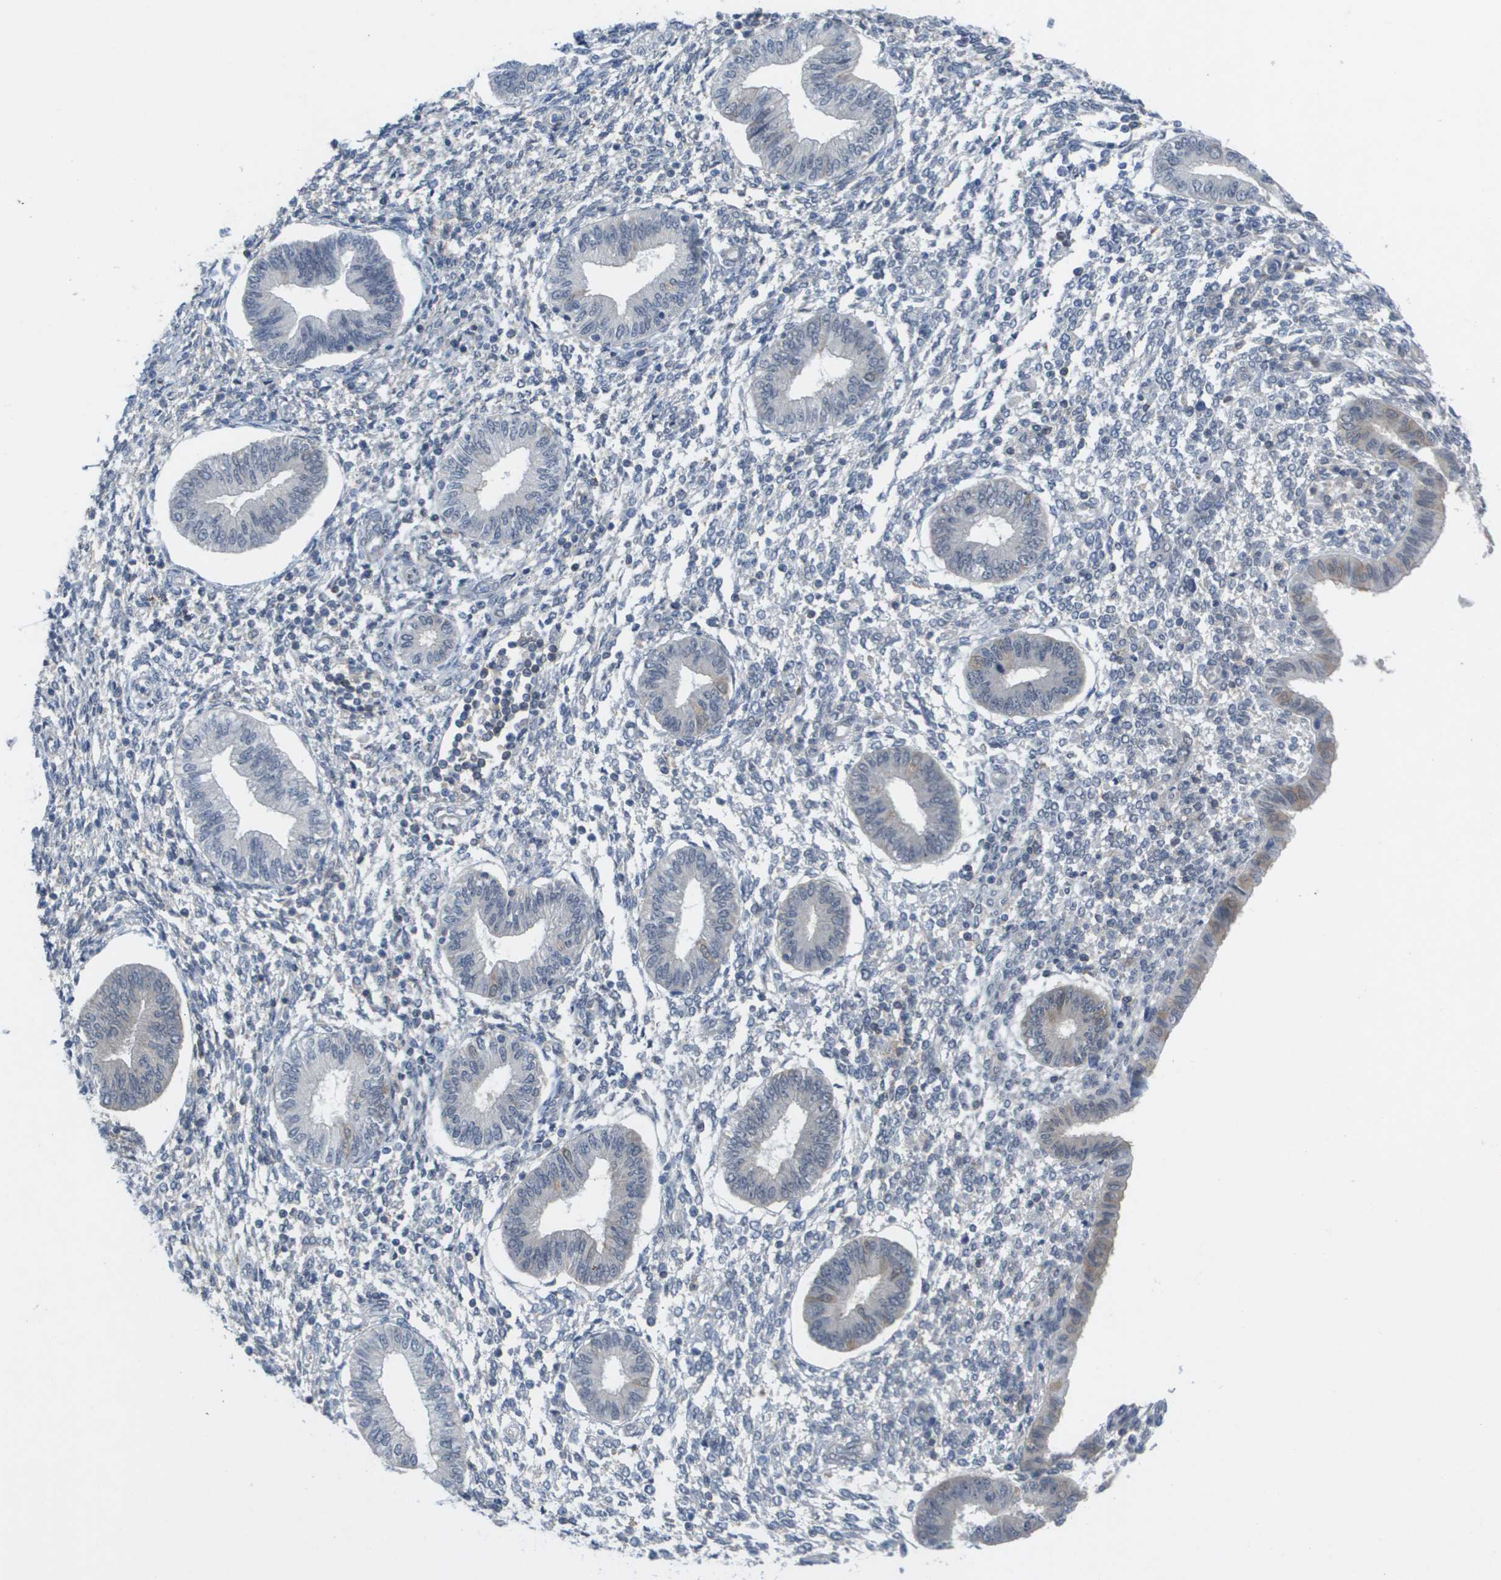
{"staining": {"intensity": "negative", "quantity": "none", "location": "none"}, "tissue": "endometrium", "cell_type": "Cells in endometrial stroma", "image_type": "normal", "snomed": [{"axis": "morphology", "description": "Normal tissue, NOS"}, {"axis": "topography", "description": "Endometrium"}], "caption": "This is an immunohistochemistry image of benign human endometrium. There is no staining in cells in endometrial stroma.", "gene": "MTARC2", "patient": {"sex": "female", "age": 50}}